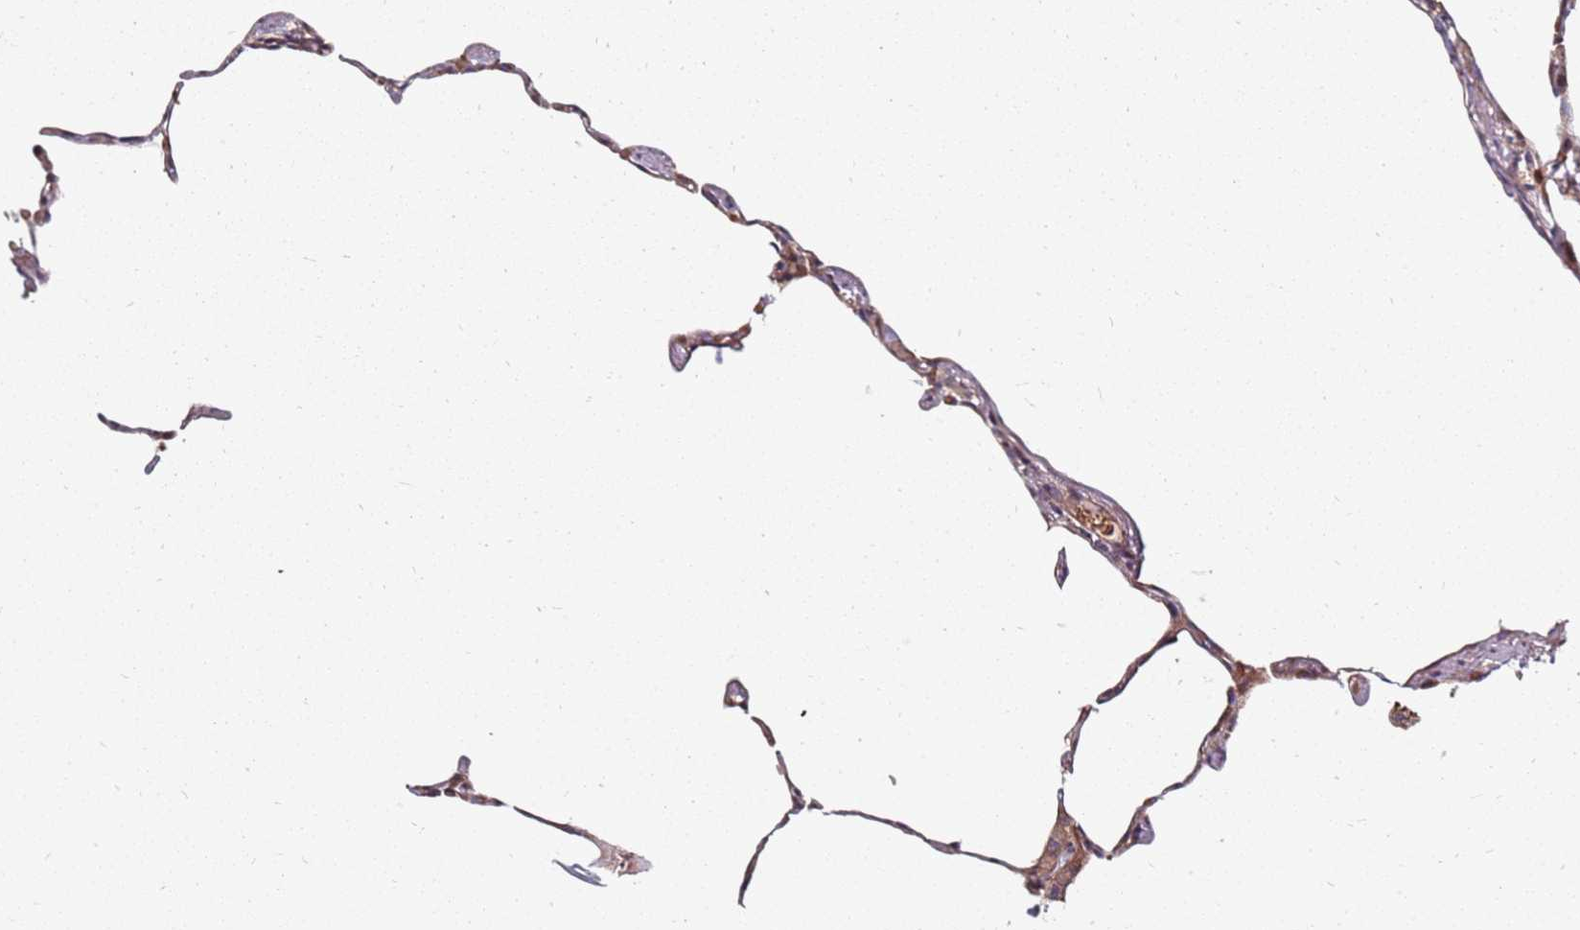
{"staining": {"intensity": "moderate", "quantity": "<25%", "location": "cytoplasmic/membranous"}, "tissue": "lung", "cell_type": "Alveolar cells", "image_type": "normal", "snomed": [{"axis": "morphology", "description": "Normal tissue, NOS"}, {"axis": "topography", "description": "Lung"}], "caption": "Immunohistochemical staining of benign human lung reveals <25% levels of moderate cytoplasmic/membranous protein expression in about <25% of alveolar cells. (Stains: DAB in brown, nuclei in blue, Microscopy: brightfield microscopy at high magnification).", "gene": "RNF11", "patient": {"sex": "female", "age": 57}}